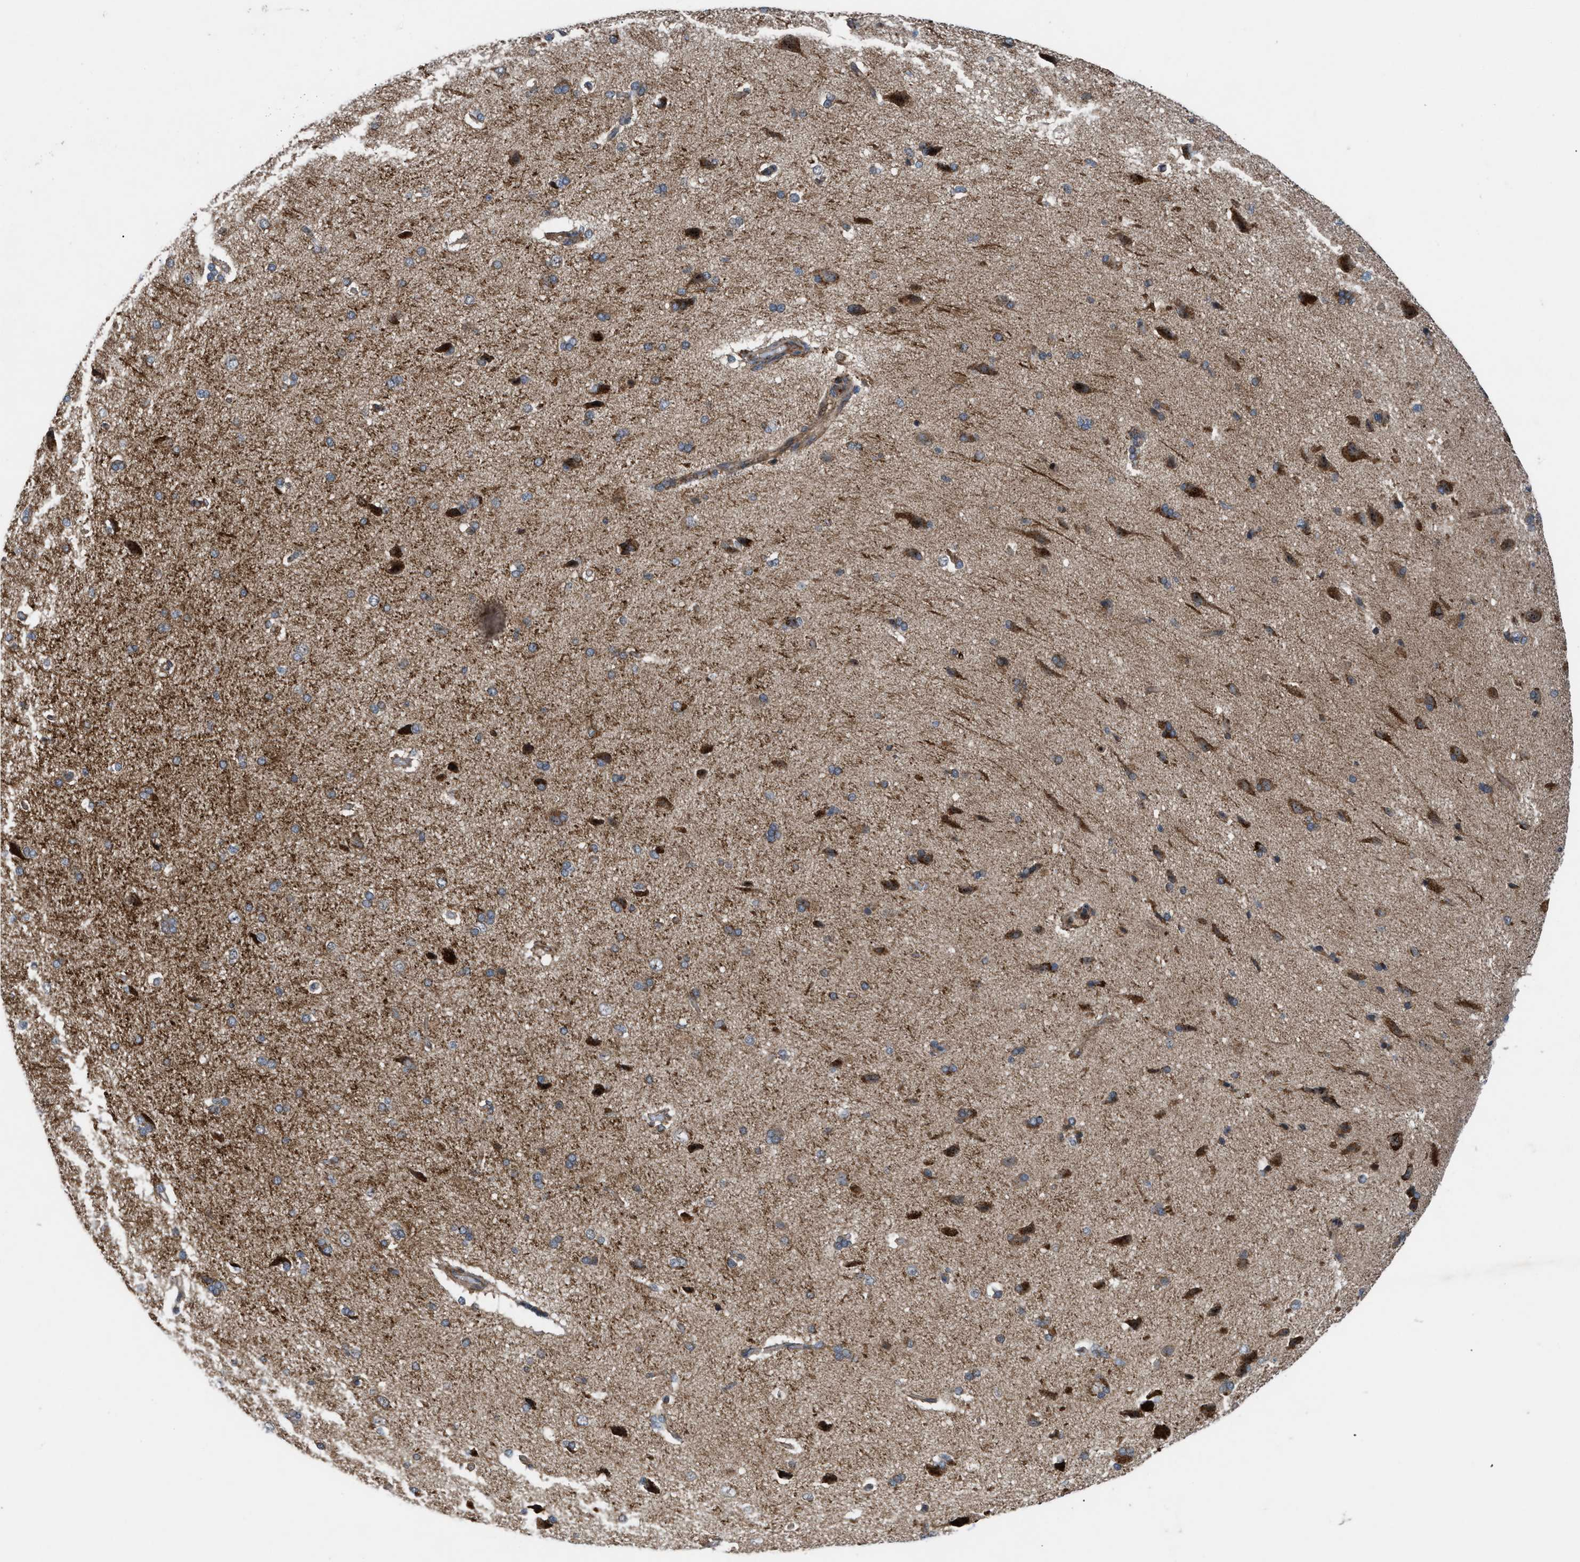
{"staining": {"intensity": "weak", "quantity": ">75%", "location": "cytoplasmic/membranous"}, "tissue": "cerebral cortex", "cell_type": "Endothelial cells", "image_type": "normal", "snomed": [{"axis": "morphology", "description": "Normal tissue, NOS"}, {"axis": "topography", "description": "Cerebral cortex"}], "caption": "Immunohistochemical staining of benign cerebral cortex shows >75% levels of weak cytoplasmic/membranous protein expression in about >75% of endothelial cells.", "gene": "AP3M2", "patient": {"sex": "male", "age": 62}}